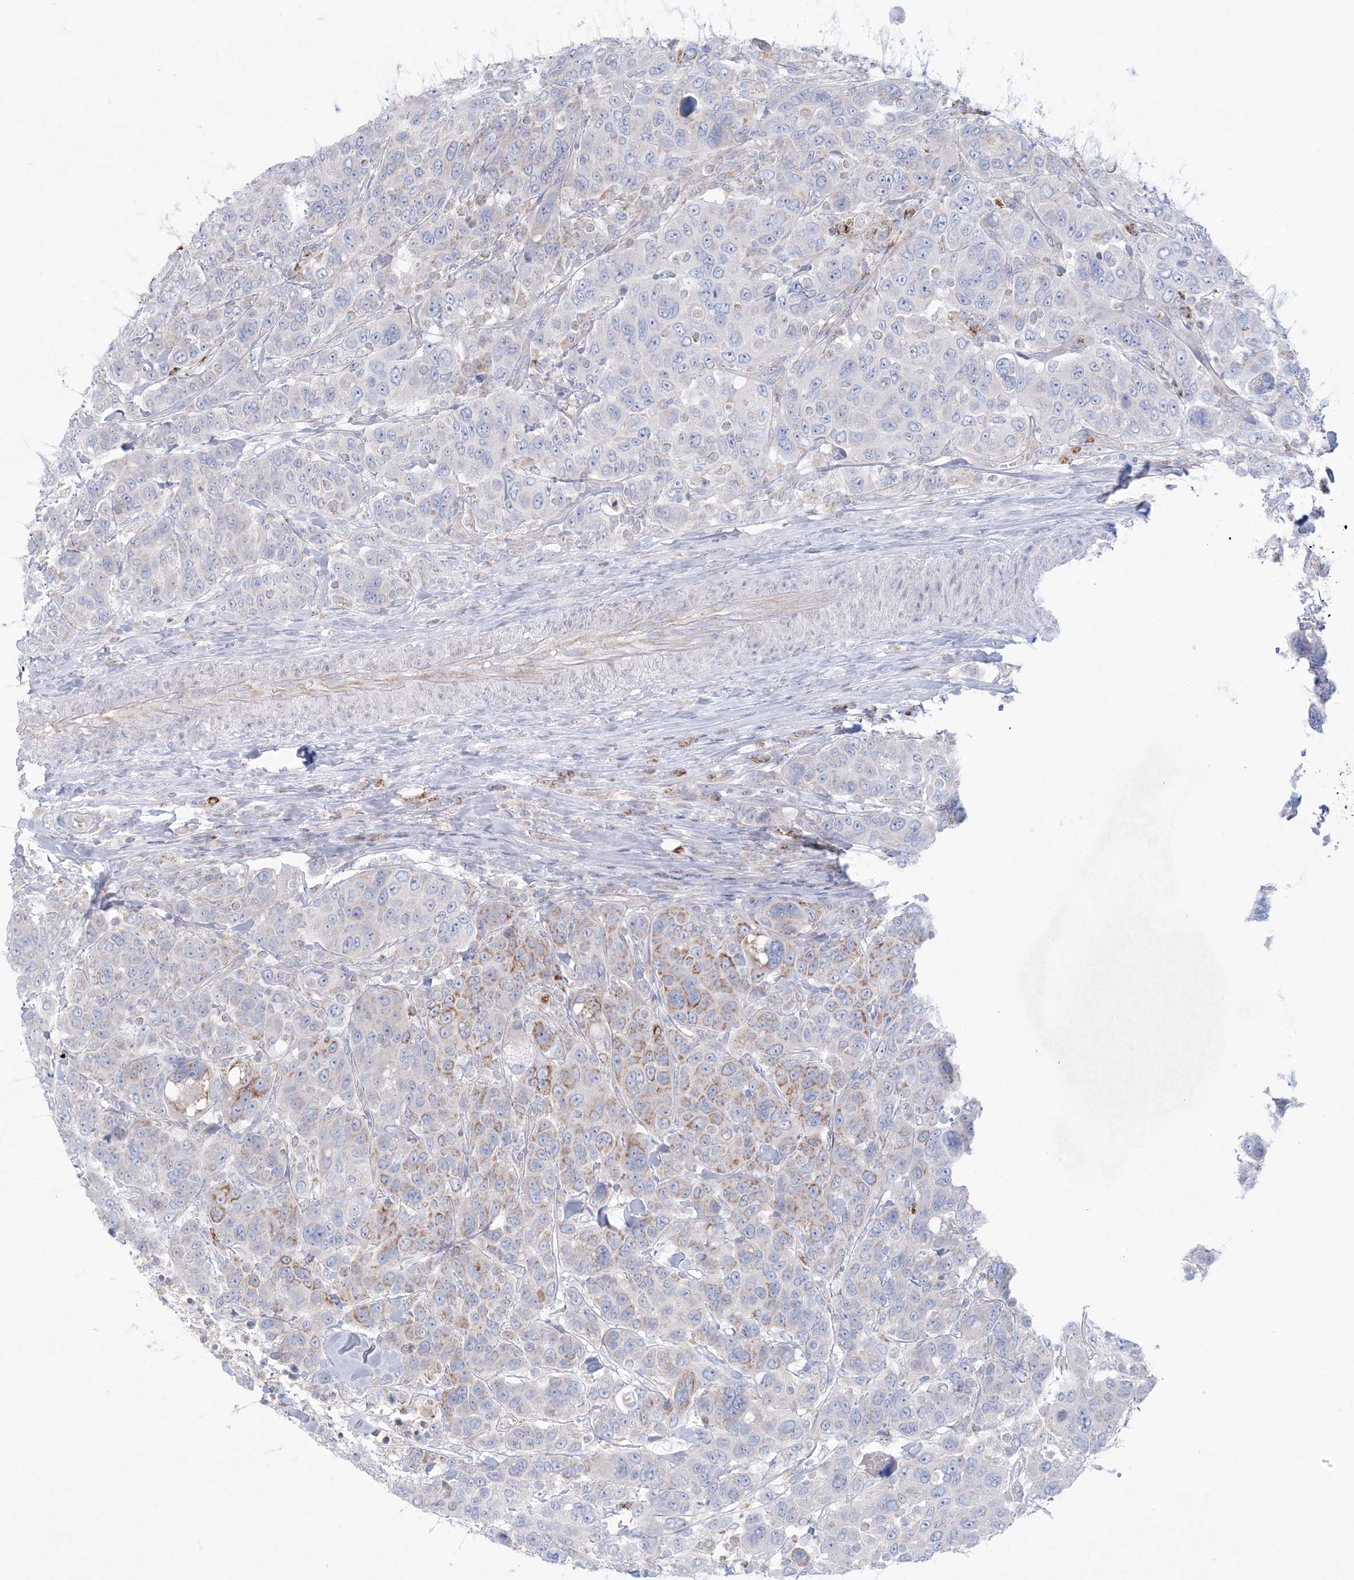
{"staining": {"intensity": "moderate", "quantity": "<25%", "location": "cytoplasmic/membranous"}, "tissue": "breast cancer", "cell_type": "Tumor cells", "image_type": "cancer", "snomed": [{"axis": "morphology", "description": "Duct carcinoma"}, {"axis": "topography", "description": "Breast"}], "caption": "The micrograph demonstrates a brown stain indicating the presence of a protein in the cytoplasmic/membranous of tumor cells in breast cancer (intraductal carcinoma).", "gene": "KCTD6", "patient": {"sex": "female", "age": 37}}